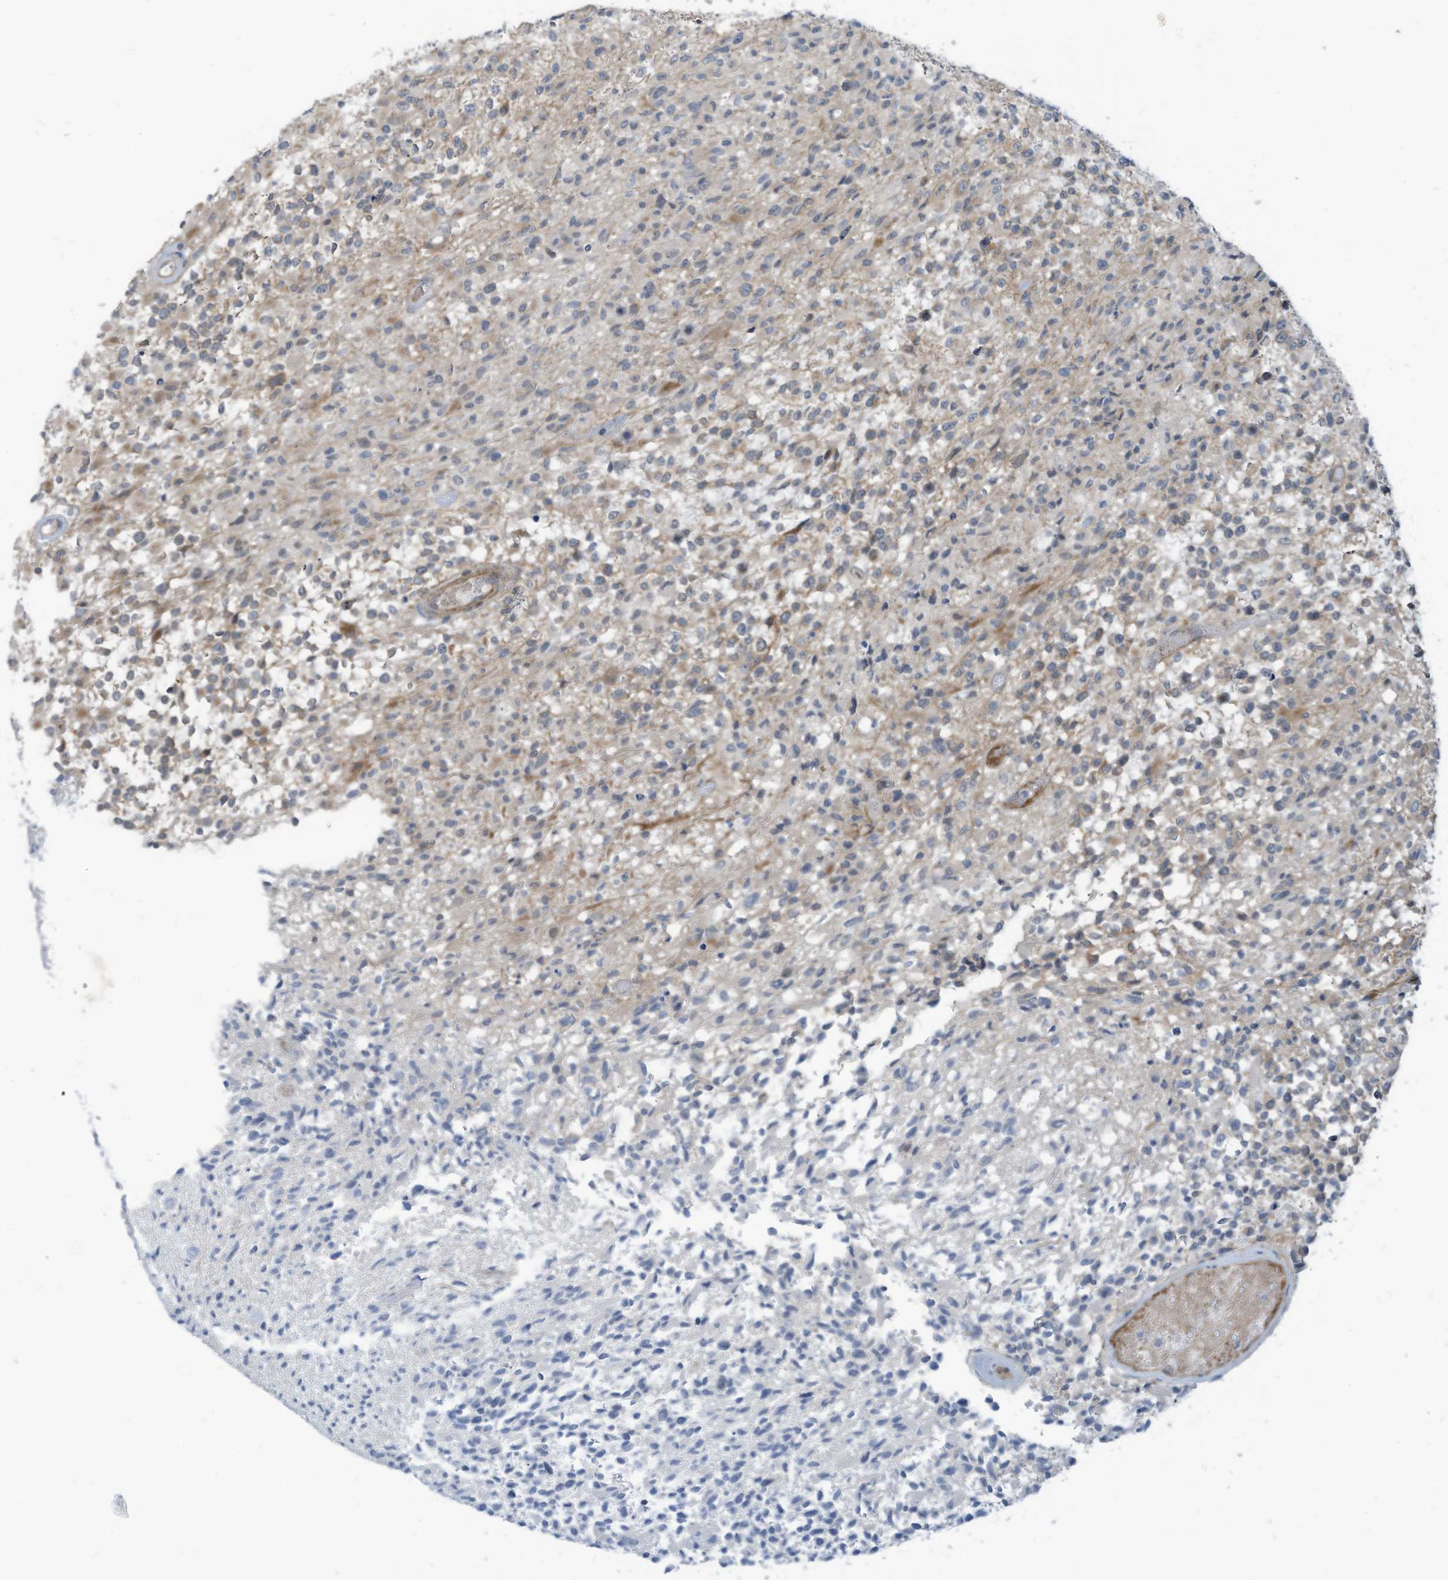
{"staining": {"intensity": "negative", "quantity": "none", "location": "none"}, "tissue": "glioma", "cell_type": "Tumor cells", "image_type": "cancer", "snomed": [{"axis": "morphology", "description": "Glioma, malignant, High grade"}, {"axis": "morphology", "description": "Glioblastoma, NOS"}, {"axis": "topography", "description": "Brain"}], "caption": "The photomicrograph shows no significant expression in tumor cells of glioma.", "gene": "GPATCH3", "patient": {"sex": "male", "age": 60}}